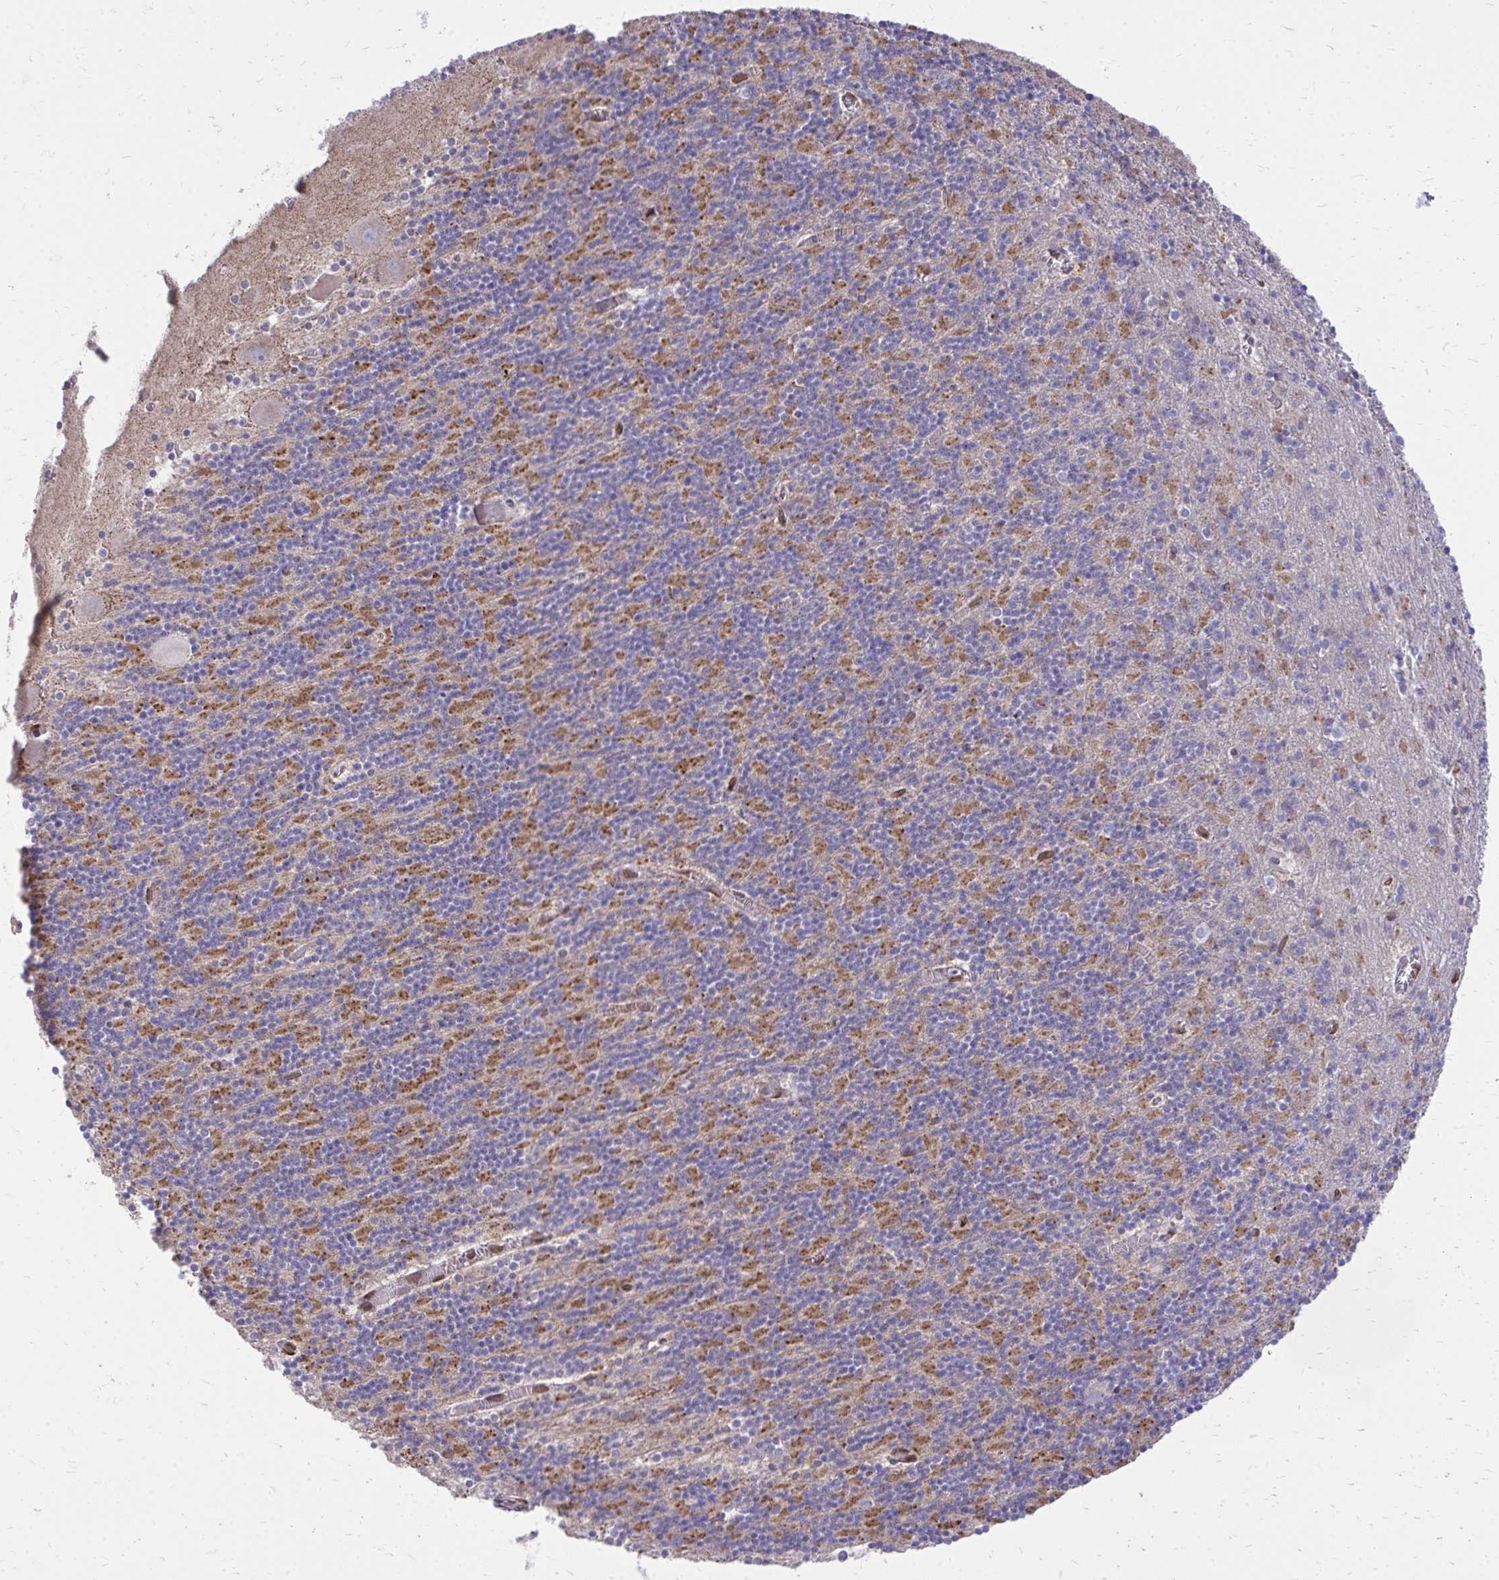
{"staining": {"intensity": "moderate", "quantity": "25%-75%", "location": "cytoplasmic/membranous"}, "tissue": "cerebellum", "cell_type": "Cells in granular layer", "image_type": "normal", "snomed": [{"axis": "morphology", "description": "Normal tissue, NOS"}, {"axis": "topography", "description": "Cerebellum"}], "caption": "This image shows immunohistochemistry staining of unremarkable cerebellum, with medium moderate cytoplasmic/membranous positivity in about 25%-75% of cells in granular layer.", "gene": "RPS6KA2", "patient": {"sex": "male", "age": 70}}